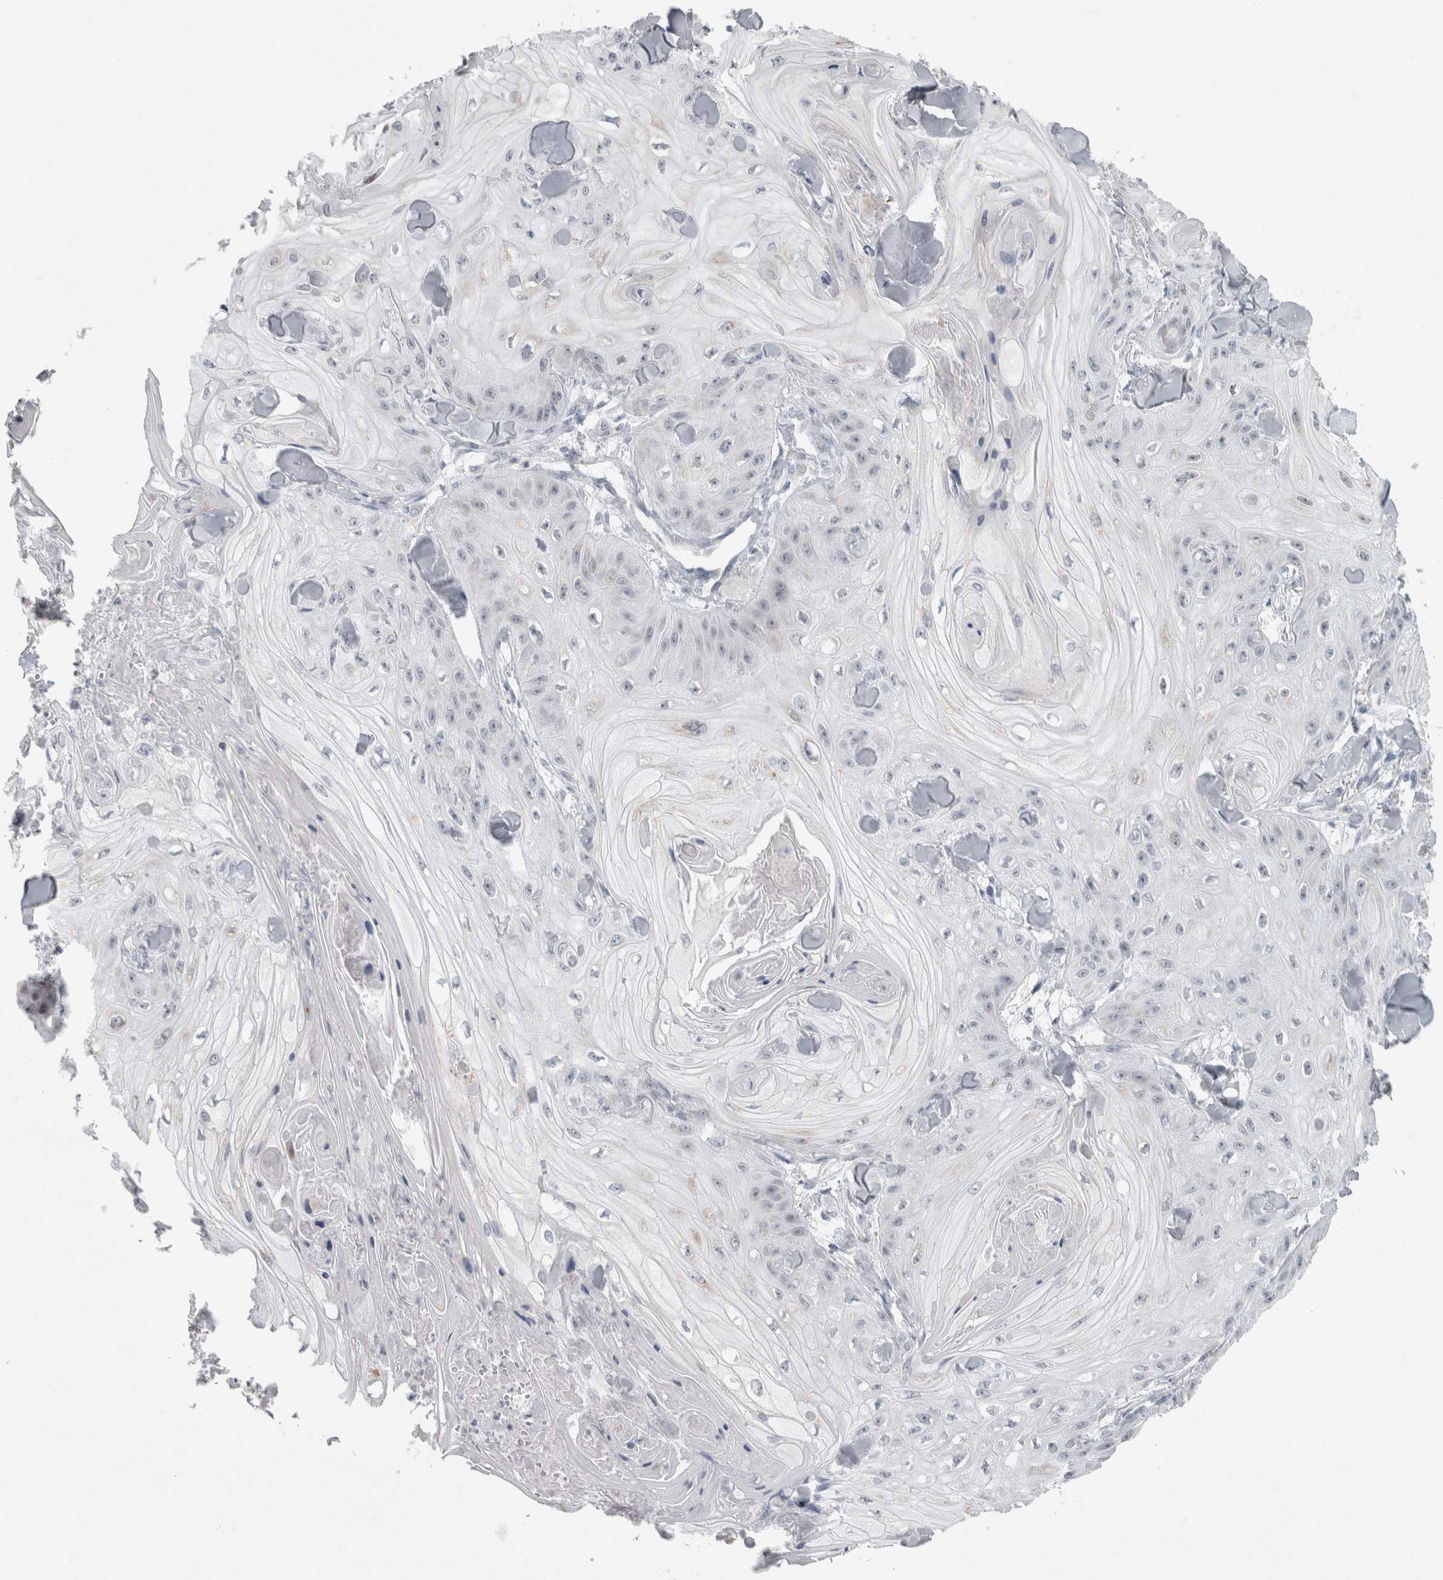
{"staining": {"intensity": "negative", "quantity": "none", "location": "none"}, "tissue": "skin cancer", "cell_type": "Tumor cells", "image_type": "cancer", "snomed": [{"axis": "morphology", "description": "Squamous cell carcinoma, NOS"}, {"axis": "topography", "description": "Skin"}], "caption": "This is an immunohistochemistry image of human skin cancer. There is no positivity in tumor cells.", "gene": "PLIN1", "patient": {"sex": "male", "age": 74}}